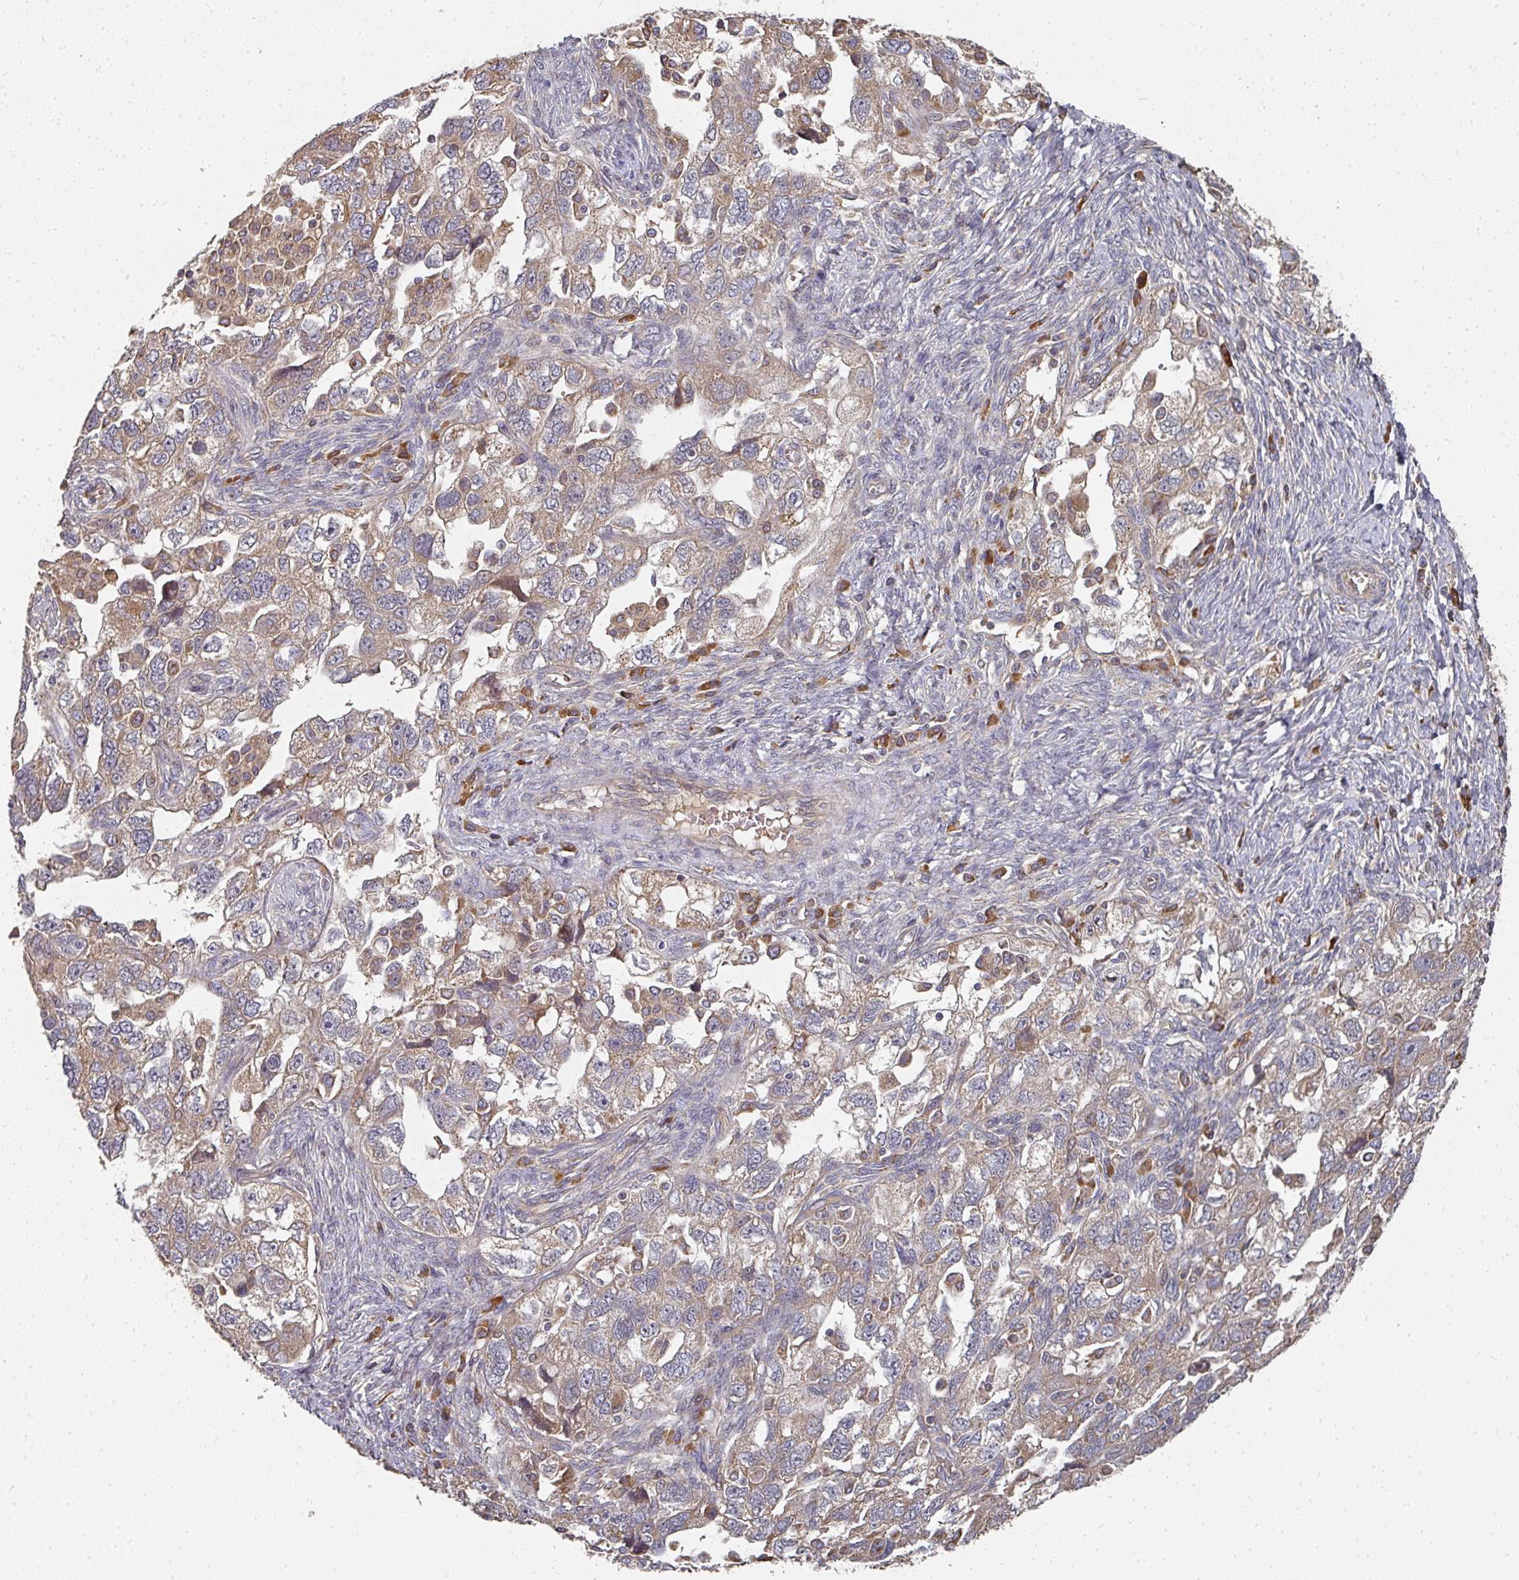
{"staining": {"intensity": "weak", "quantity": ">75%", "location": "cytoplasmic/membranous"}, "tissue": "ovarian cancer", "cell_type": "Tumor cells", "image_type": "cancer", "snomed": [{"axis": "morphology", "description": "Carcinoma, NOS"}, {"axis": "morphology", "description": "Cystadenocarcinoma, serous, NOS"}, {"axis": "topography", "description": "Ovary"}], "caption": "Protein staining of carcinoma (ovarian) tissue shows weak cytoplasmic/membranous staining in approximately >75% of tumor cells. Nuclei are stained in blue.", "gene": "EDEM2", "patient": {"sex": "female", "age": 69}}